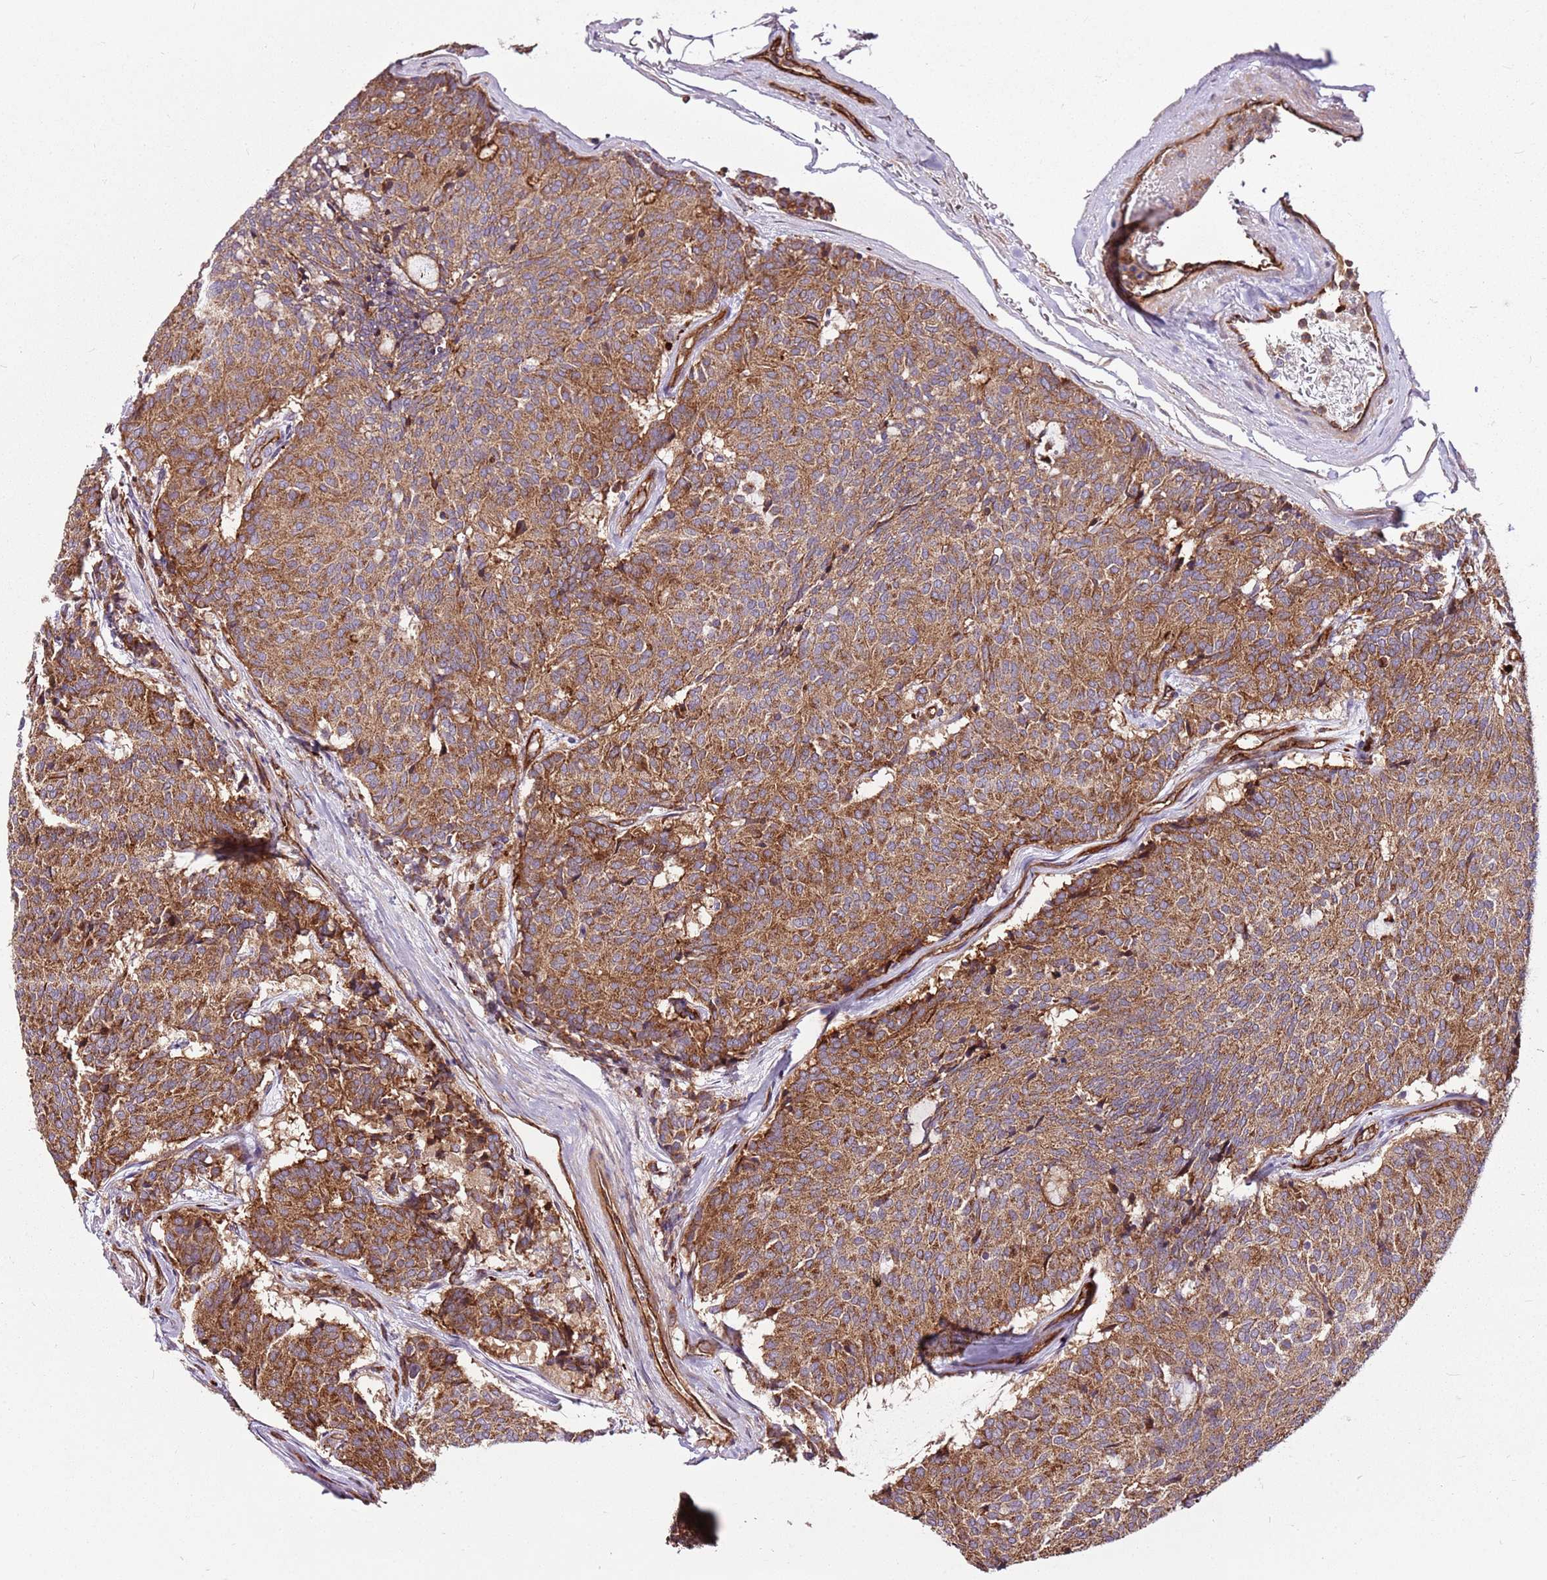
{"staining": {"intensity": "strong", "quantity": ">75%", "location": "cytoplasmic/membranous"}, "tissue": "carcinoid", "cell_type": "Tumor cells", "image_type": "cancer", "snomed": [{"axis": "morphology", "description": "Carcinoid, malignant, NOS"}, {"axis": "topography", "description": "Pancreas"}], "caption": "DAB (3,3'-diaminobenzidine) immunohistochemical staining of malignant carcinoid demonstrates strong cytoplasmic/membranous protein staining in approximately >75% of tumor cells.", "gene": "ZNF827", "patient": {"sex": "female", "age": 54}}